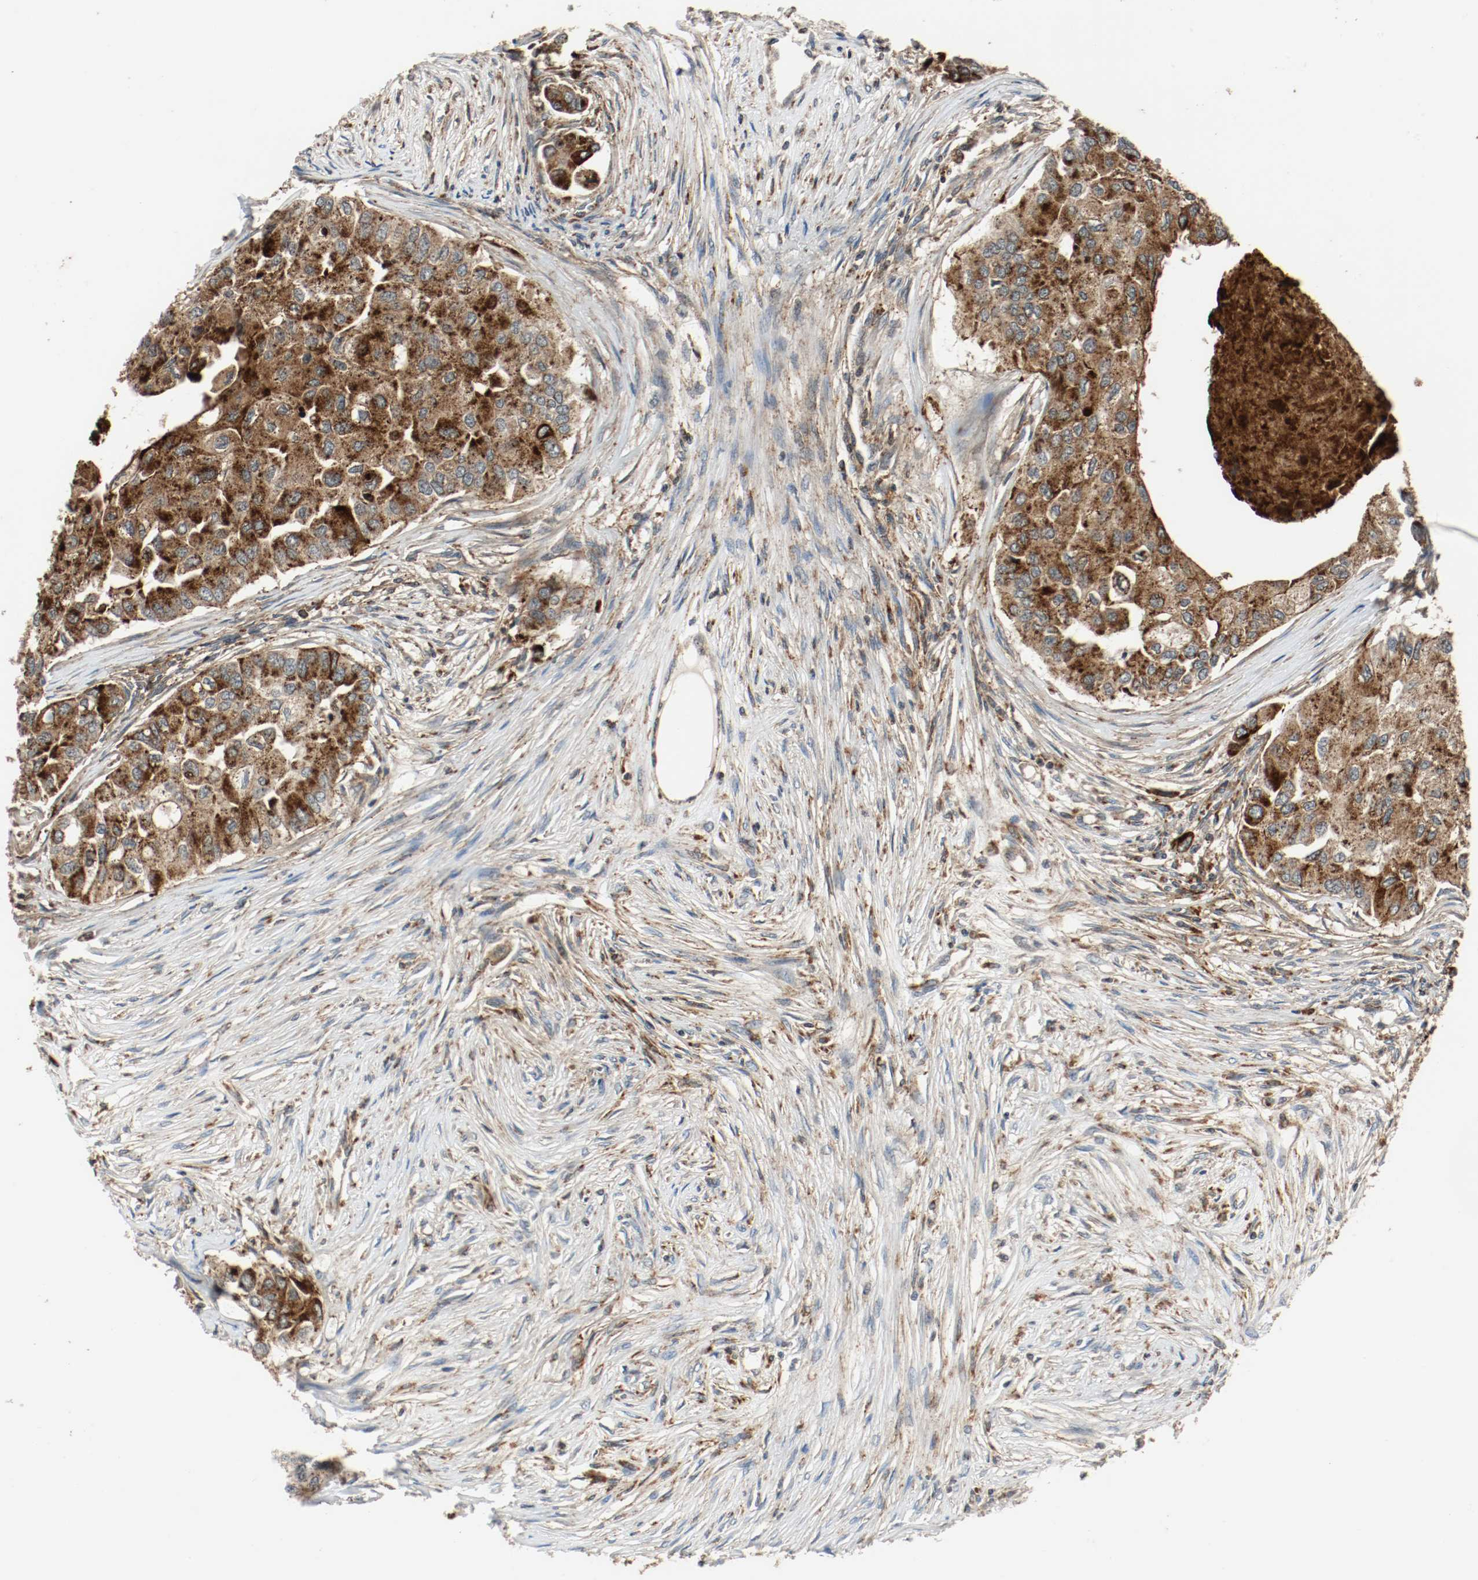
{"staining": {"intensity": "strong", "quantity": ">75%", "location": "cytoplasmic/membranous"}, "tissue": "breast cancer", "cell_type": "Tumor cells", "image_type": "cancer", "snomed": [{"axis": "morphology", "description": "Normal tissue, NOS"}, {"axis": "morphology", "description": "Duct carcinoma"}, {"axis": "topography", "description": "Breast"}], "caption": "This photomicrograph displays immunohistochemistry (IHC) staining of breast cancer (invasive ductal carcinoma), with high strong cytoplasmic/membranous staining in about >75% of tumor cells.", "gene": "LAMP2", "patient": {"sex": "female", "age": 49}}